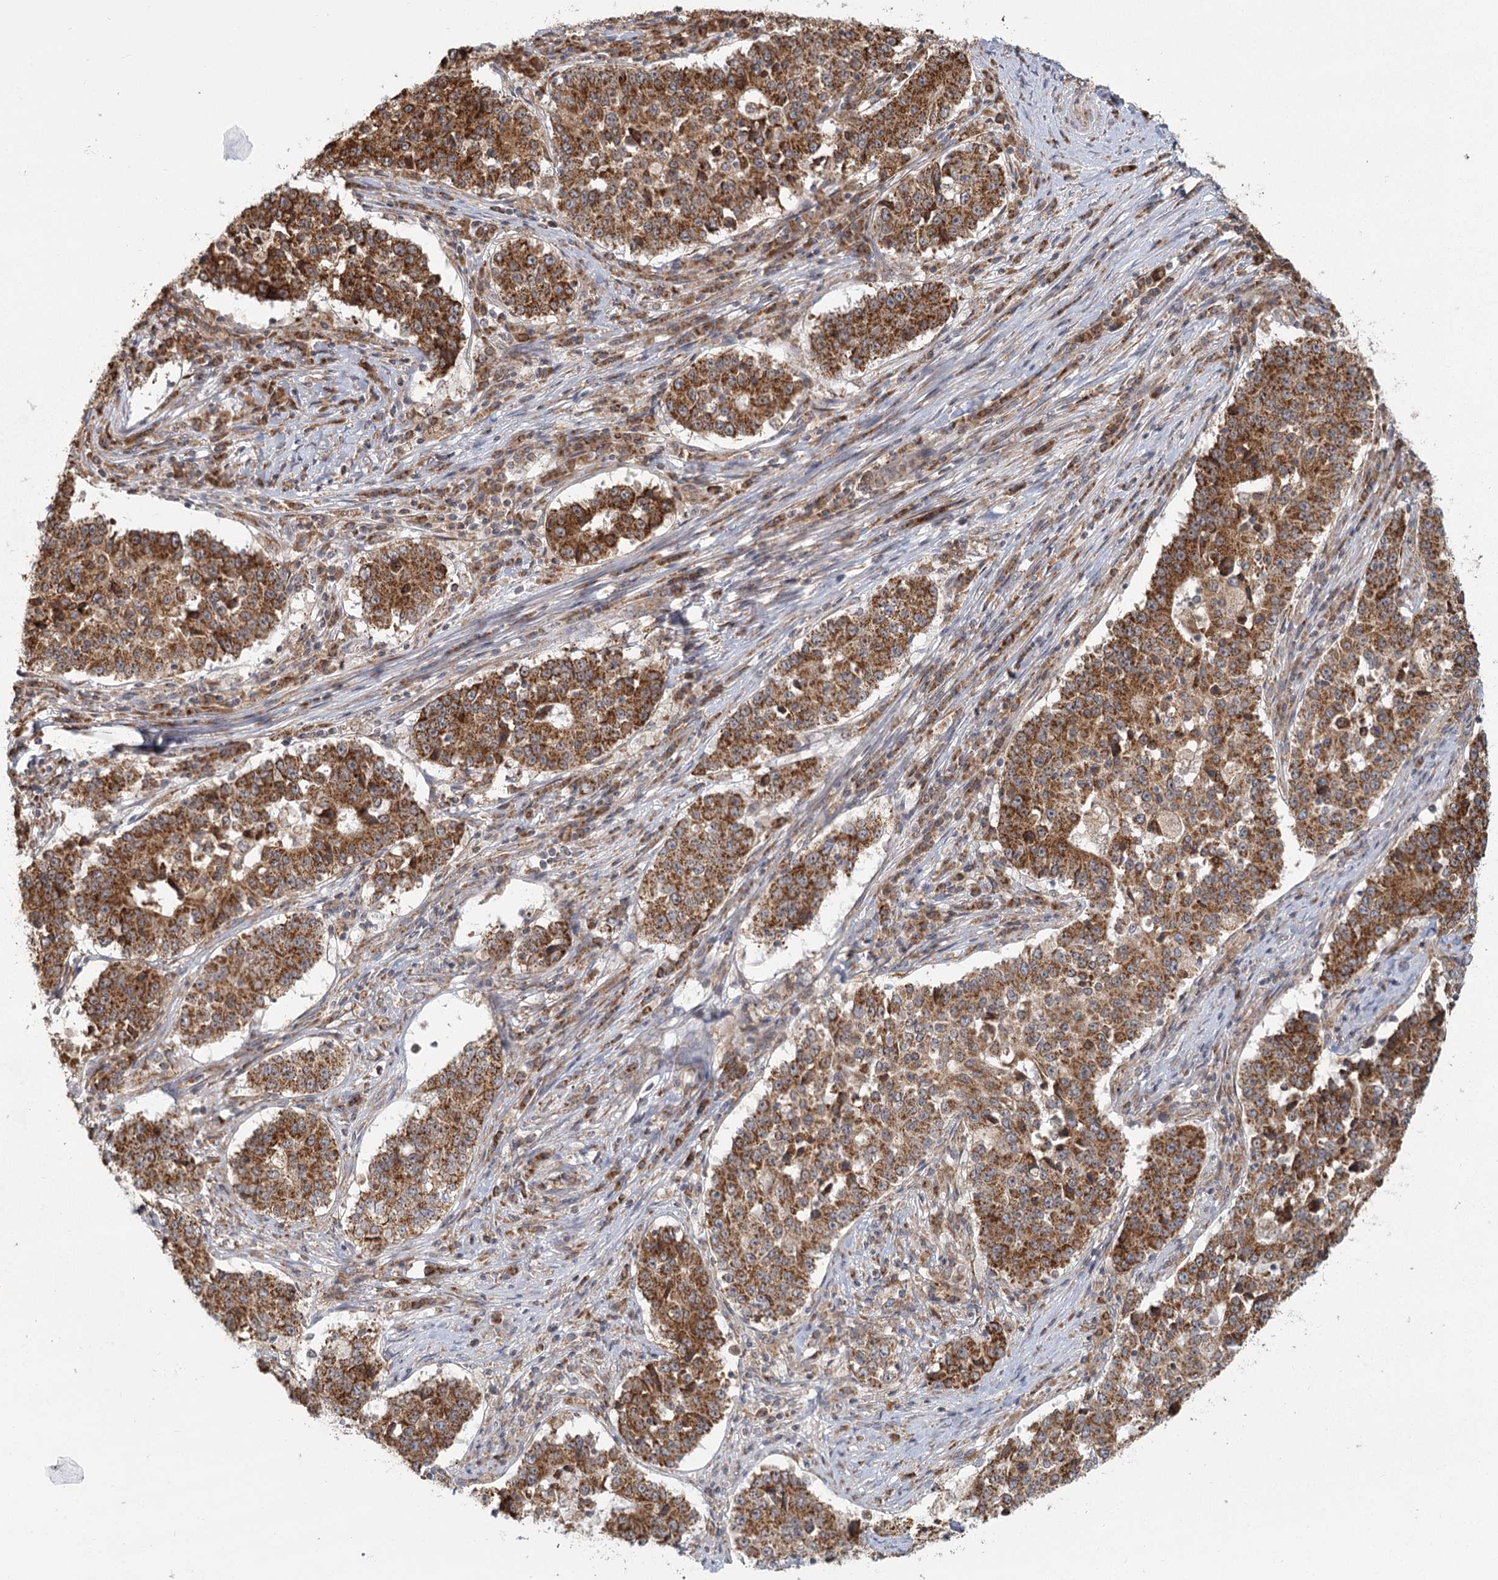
{"staining": {"intensity": "strong", "quantity": ">75%", "location": "cytoplasmic/membranous"}, "tissue": "stomach cancer", "cell_type": "Tumor cells", "image_type": "cancer", "snomed": [{"axis": "morphology", "description": "Adenocarcinoma, NOS"}, {"axis": "topography", "description": "Stomach"}], "caption": "An immunohistochemistry (IHC) photomicrograph of tumor tissue is shown. Protein staining in brown shows strong cytoplasmic/membranous positivity in adenocarcinoma (stomach) within tumor cells.", "gene": "LACTB", "patient": {"sex": "male", "age": 59}}